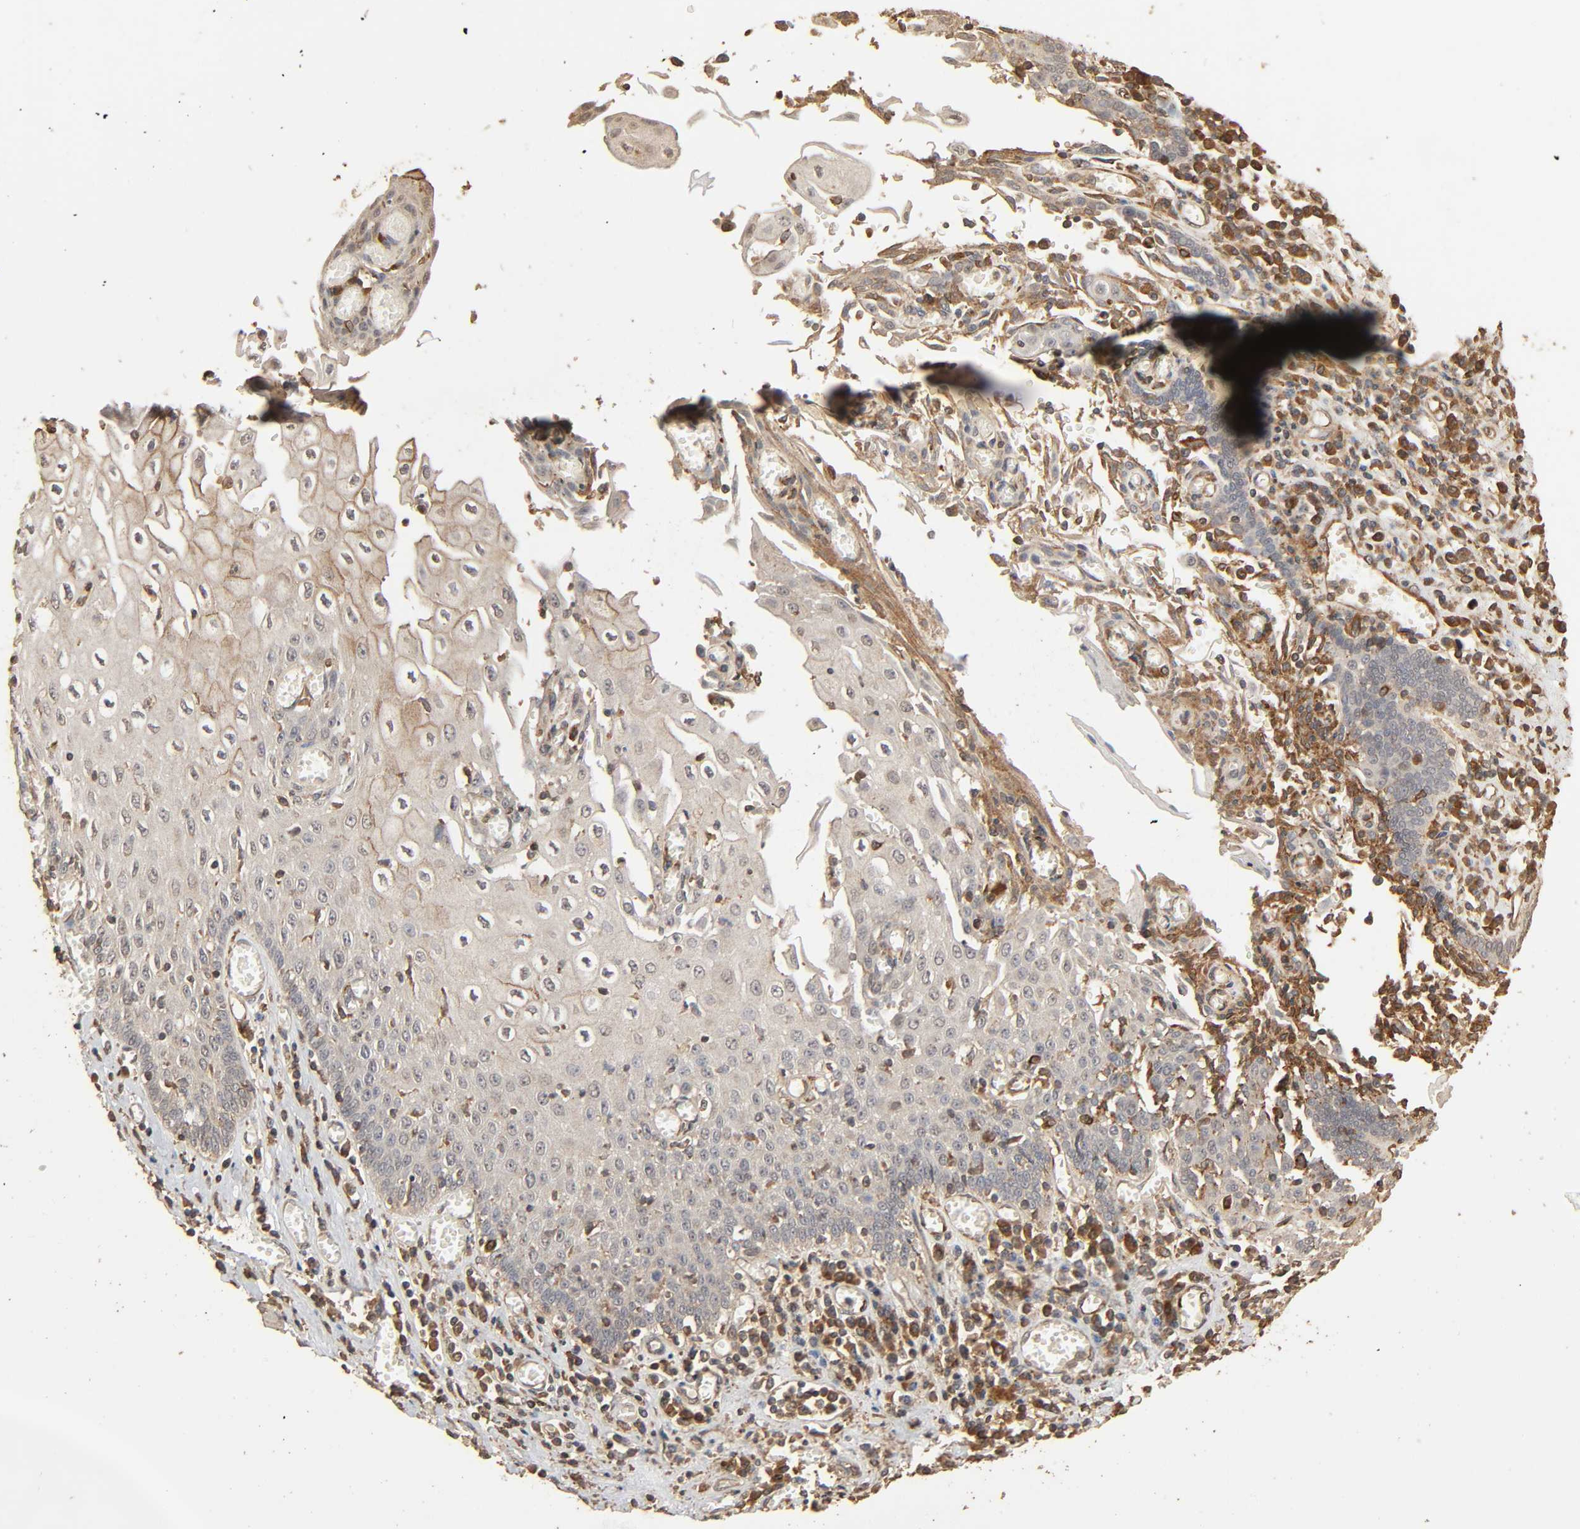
{"staining": {"intensity": "weak", "quantity": "25%-75%", "location": "cytoplasmic/membranous"}, "tissue": "esophagus", "cell_type": "Squamous epithelial cells", "image_type": "normal", "snomed": [{"axis": "morphology", "description": "Normal tissue, NOS"}, {"axis": "morphology", "description": "Squamous cell carcinoma, NOS"}, {"axis": "topography", "description": "Esophagus"}], "caption": "Human esophagus stained with a protein marker displays weak staining in squamous epithelial cells.", "gene": "RPS6KA6", "patient": {"sex": "male", "age": 65}}